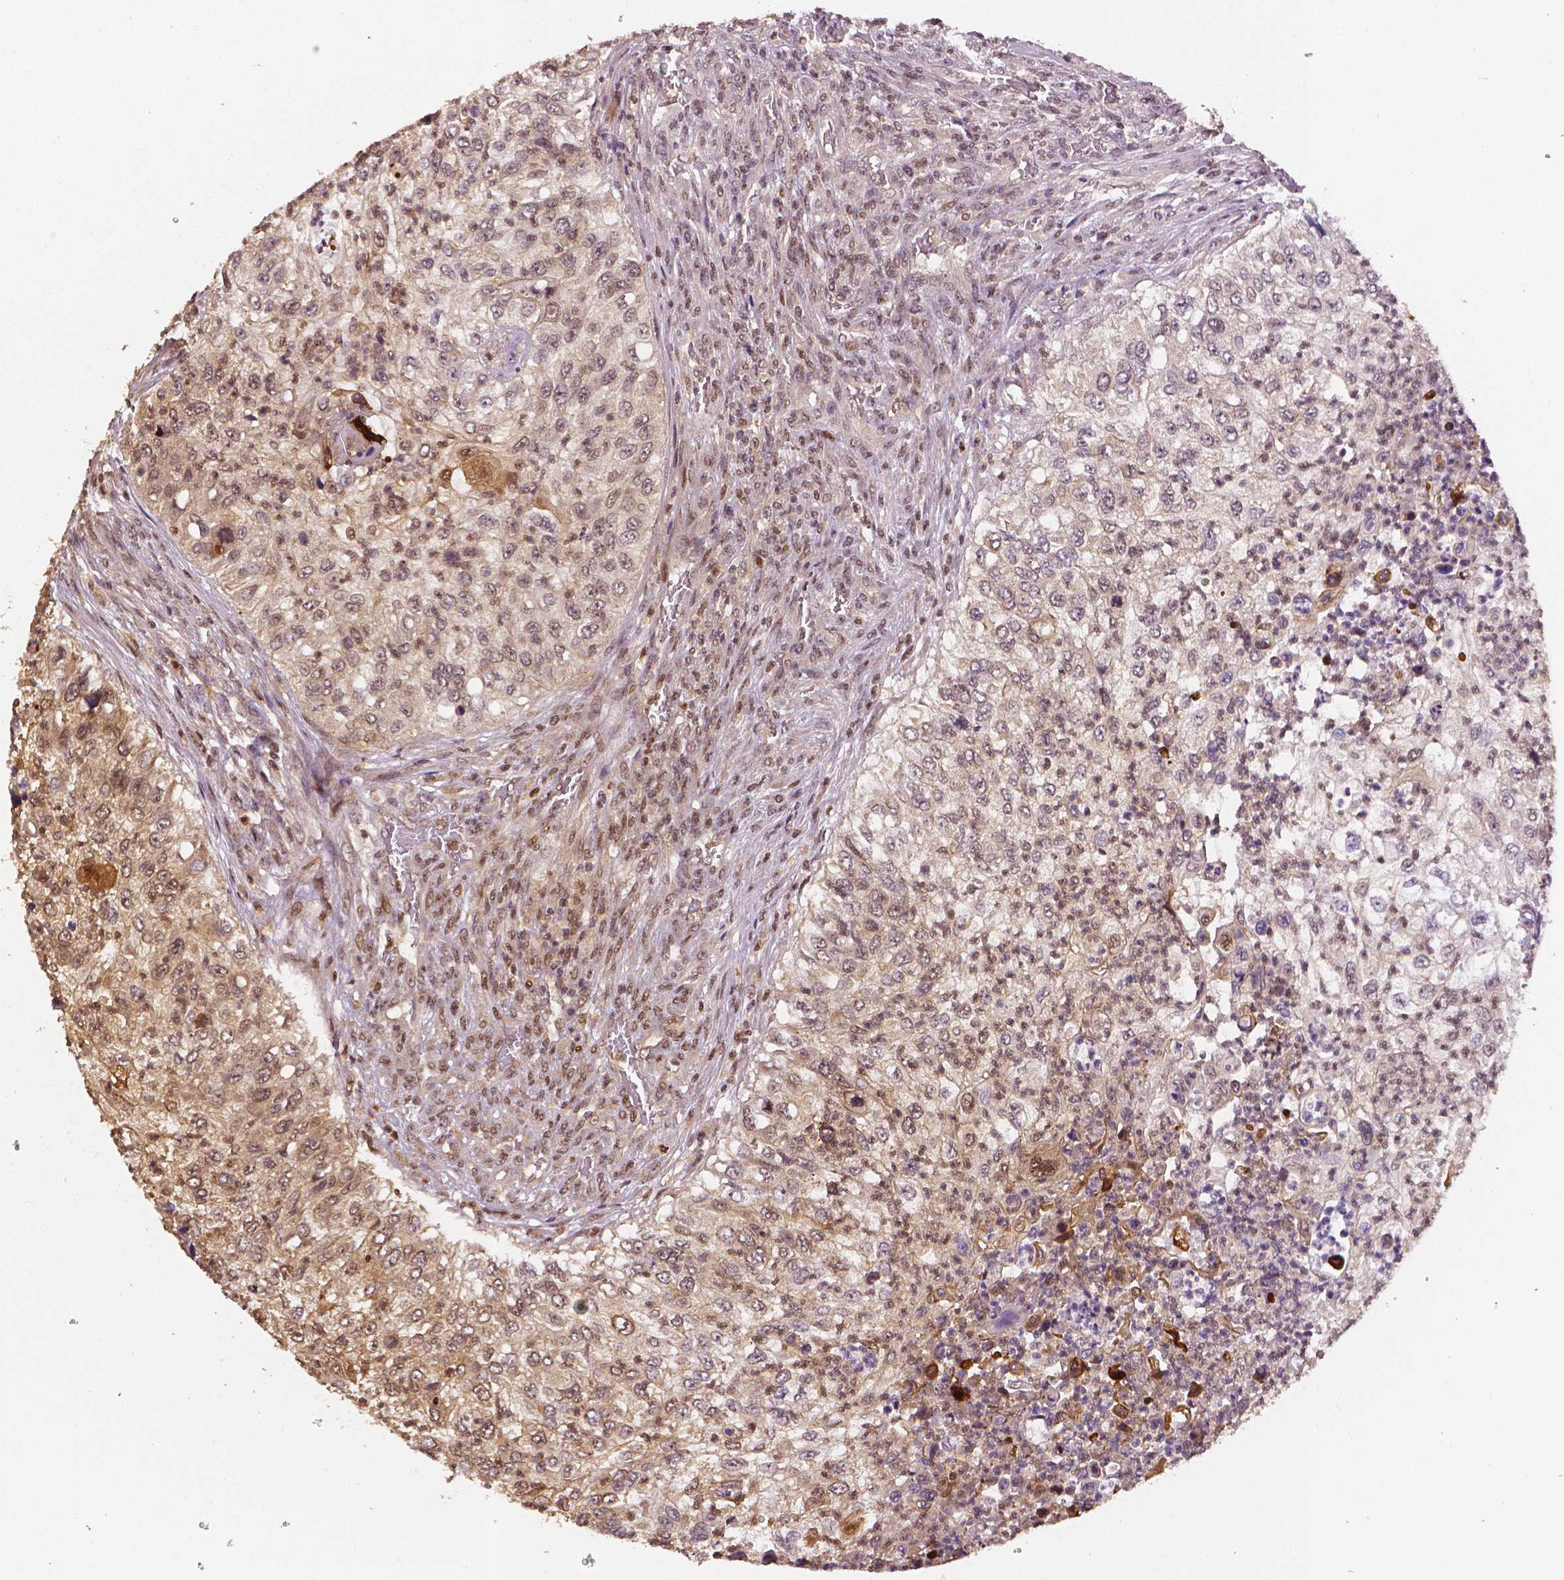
{"staining": {"intensity": "weak", "quantity": "<25%", "location": "cytoplasmic/membranous,nuclear"}, "tissue": "urothelial cancer", "cell_type": "Tumor cells", "image_type": "cancer", "snomed": [{"axis": "morphology", "description": "Urothelial carcinoma, High grade"}, {"axis": "topography", "description": "Urinary bladder"}], "caption": "DAB (3,3'-diaminobenzidine) immunohistochemical staining of human urothelial carcinoma (high-grade) reveals no significant positivity in tumor cells. (DAB immunohistochemistry (IHC), high magnification).", "gene": "STAT3", "patient": {"sex": "female", "age": 60}}